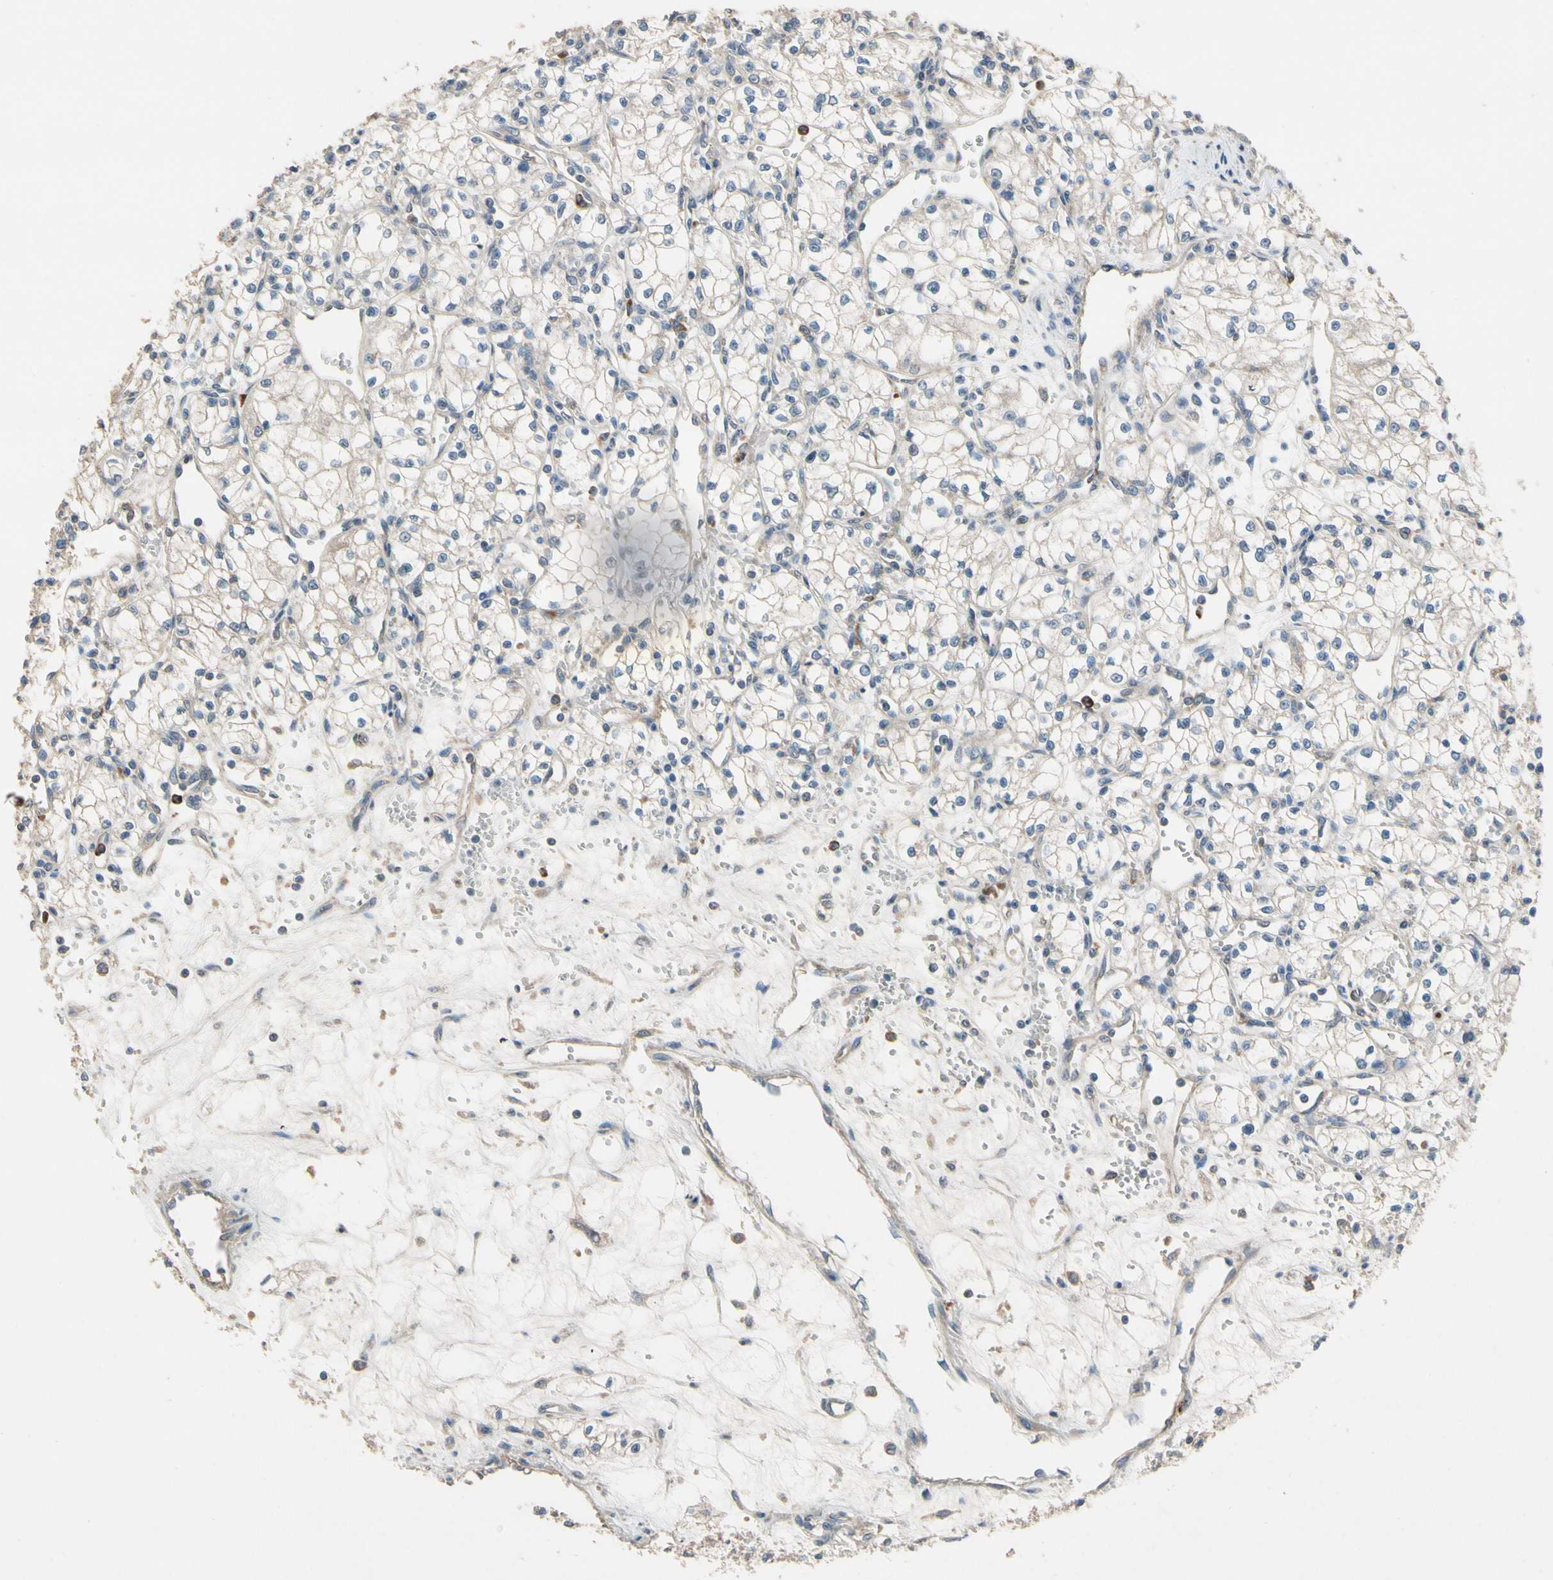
{"staining": {"intensity": "negative", "quantity": "none", "location": "none"}, "tissue": "renal cancer", "cell_type": "Tumor cells", "image_type": "cancer", "snomed": [{"axis": "morphology", "description": "Normal tissue, NOS"}, {"axis": "morphology", "description": "Adenocarcinoma, NOS"}, {"axis": "topography", "description": "Kidney"}], "caption": "Immunohistochemical staining of human renal cancer shows no significant staining in tumor cells. (DAB (3,3'-diaminobenzidine) immunohistochemistry, high magnification).", "gene": "SIGLEC5", "patient": {"sex": "male", "age": 59}}